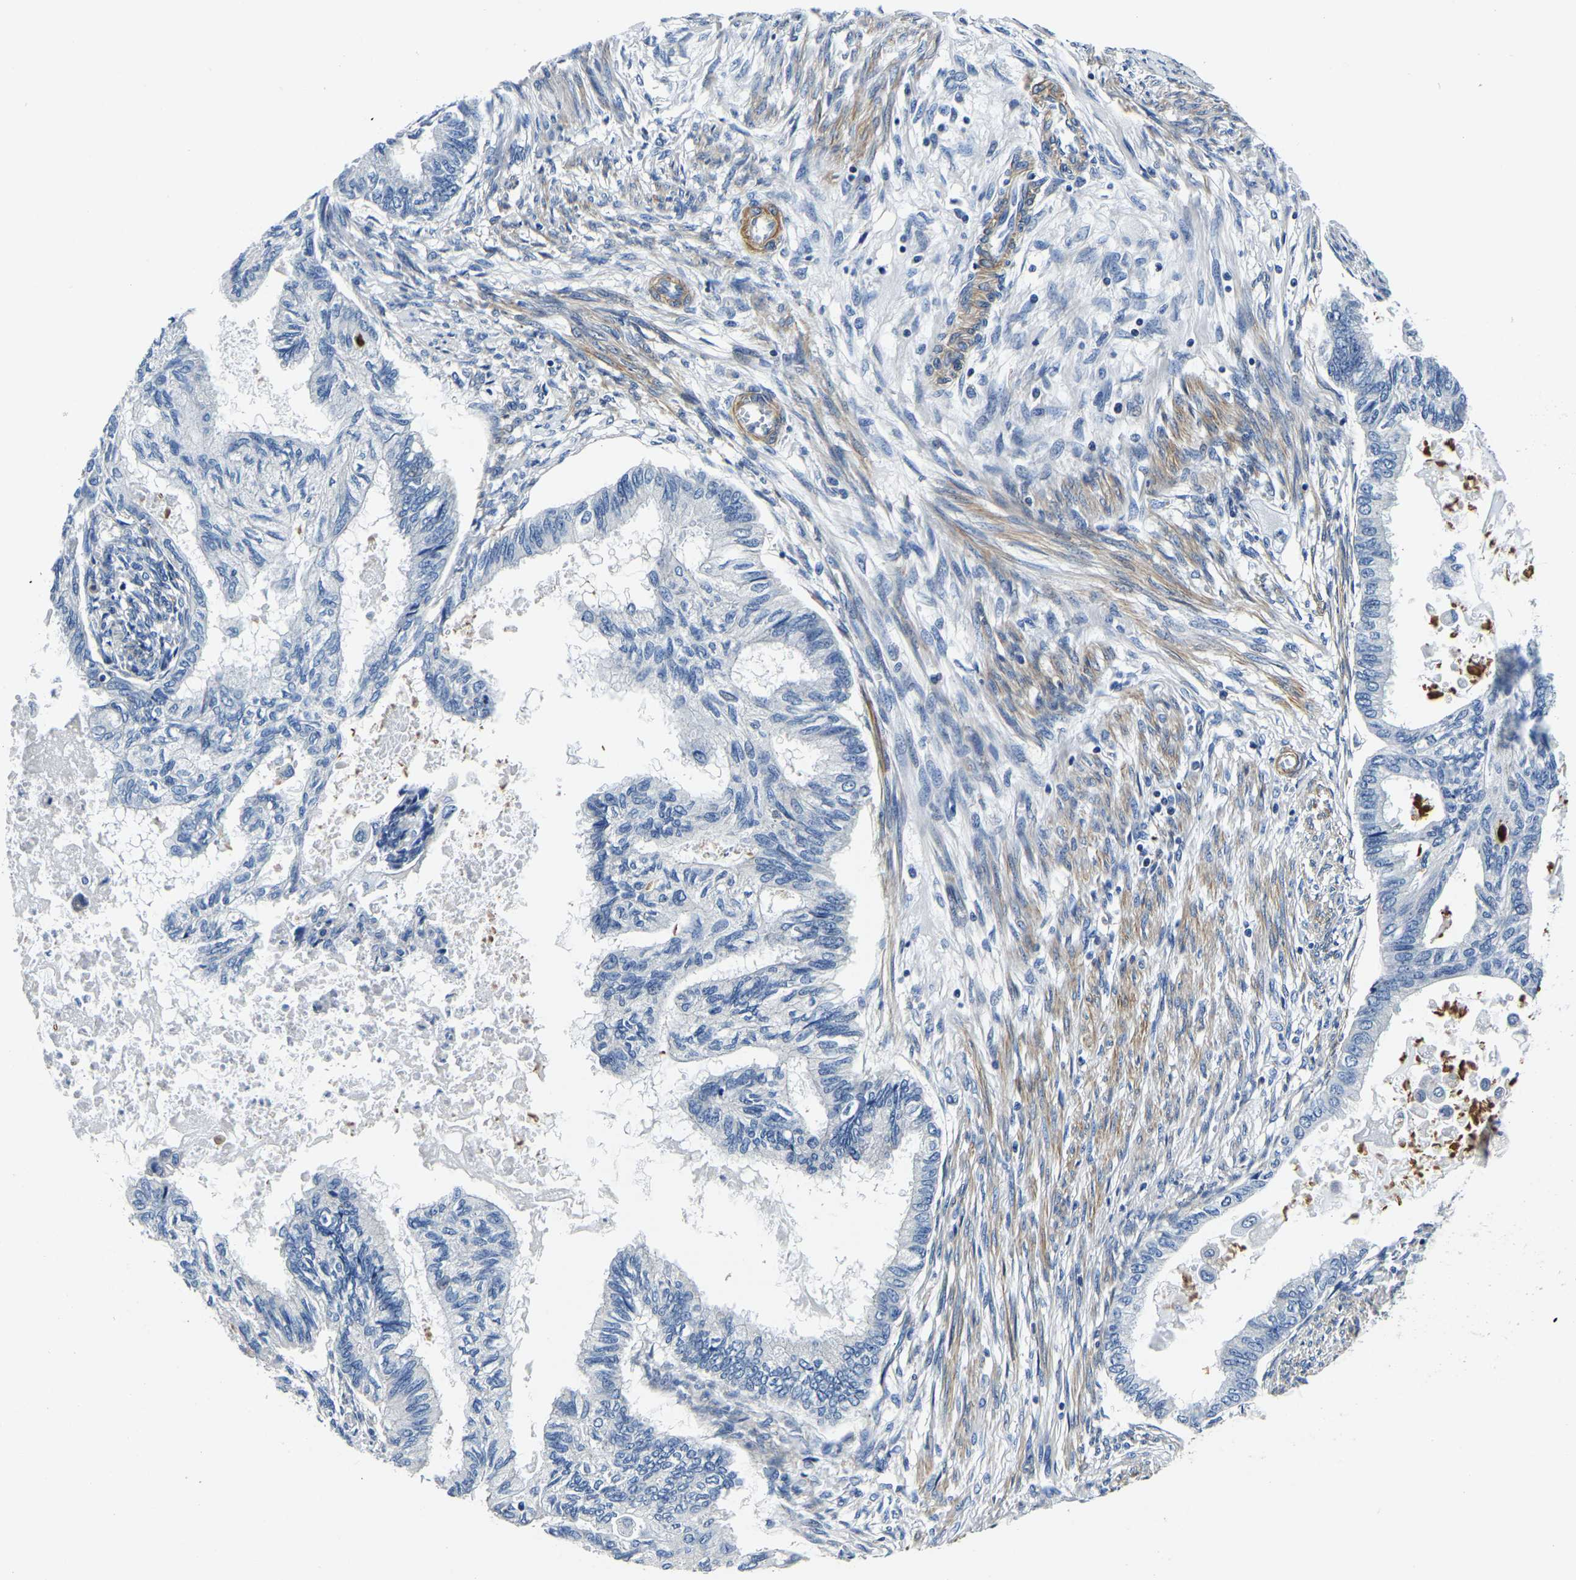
{"staining": {"intensity": "negative", "quantity": "none", "location": "none"}, "tissue": "cervical cancer", "cell_type": "Tumor cells", "image_type": "cancer", "snomed": [{"axis": "morphology", "description": "Normal tissue, NOS"}, {"axis": "morphology", "description": "Adenocarcinoma, NOS"}, {"axis": "topography", "description": "Cervix"}, {"axis": "topography", "description": "Endometrium"}], "caption": "Histopathology image shows no significant protein positivity in tumor cells of cervical cancer.", "gene": "KCTD17", "patient": {"sex": "female", "age": 86}}